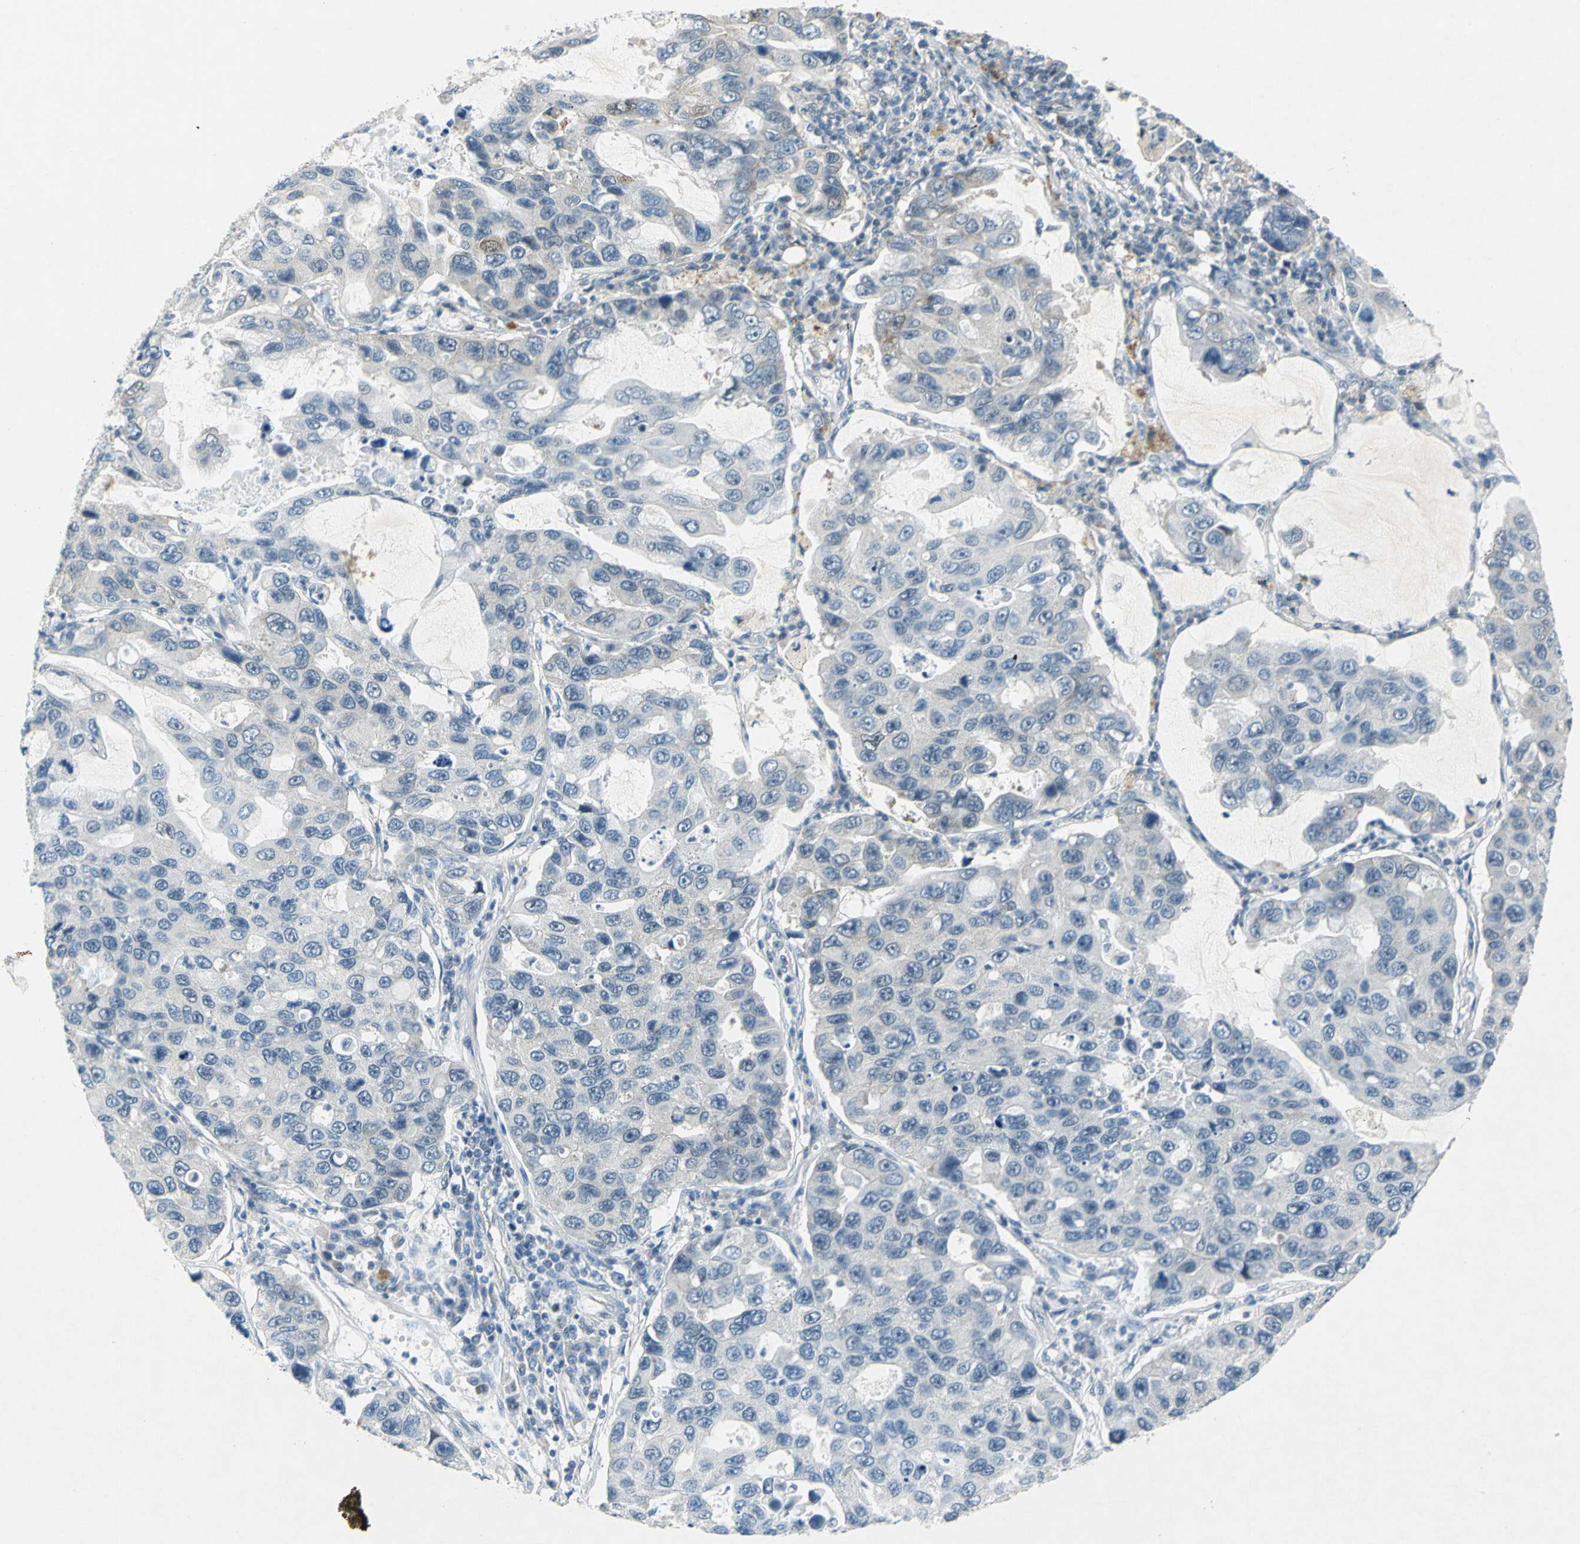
{"staining": {"intensity": "negative", "quantity": "none", "location": "none"}, "tissue": "lung cancer", "cell_type": "Tumor cells", "image_type": "cancer", "snomed": [{"axis": "morphology", "description": "Adenocarcinoma, NOS"}, {"axis": "topography", "description": "Lung"}], "caption": "High power microscopy histopathology image of an immunohistochemistry (IHC) micrograph of lung cancer (adenocarcinoma), revealing no significant positivity in tumor cells.", "gene": "PIN1", "patient": {"sex": "male", "age": 64}}